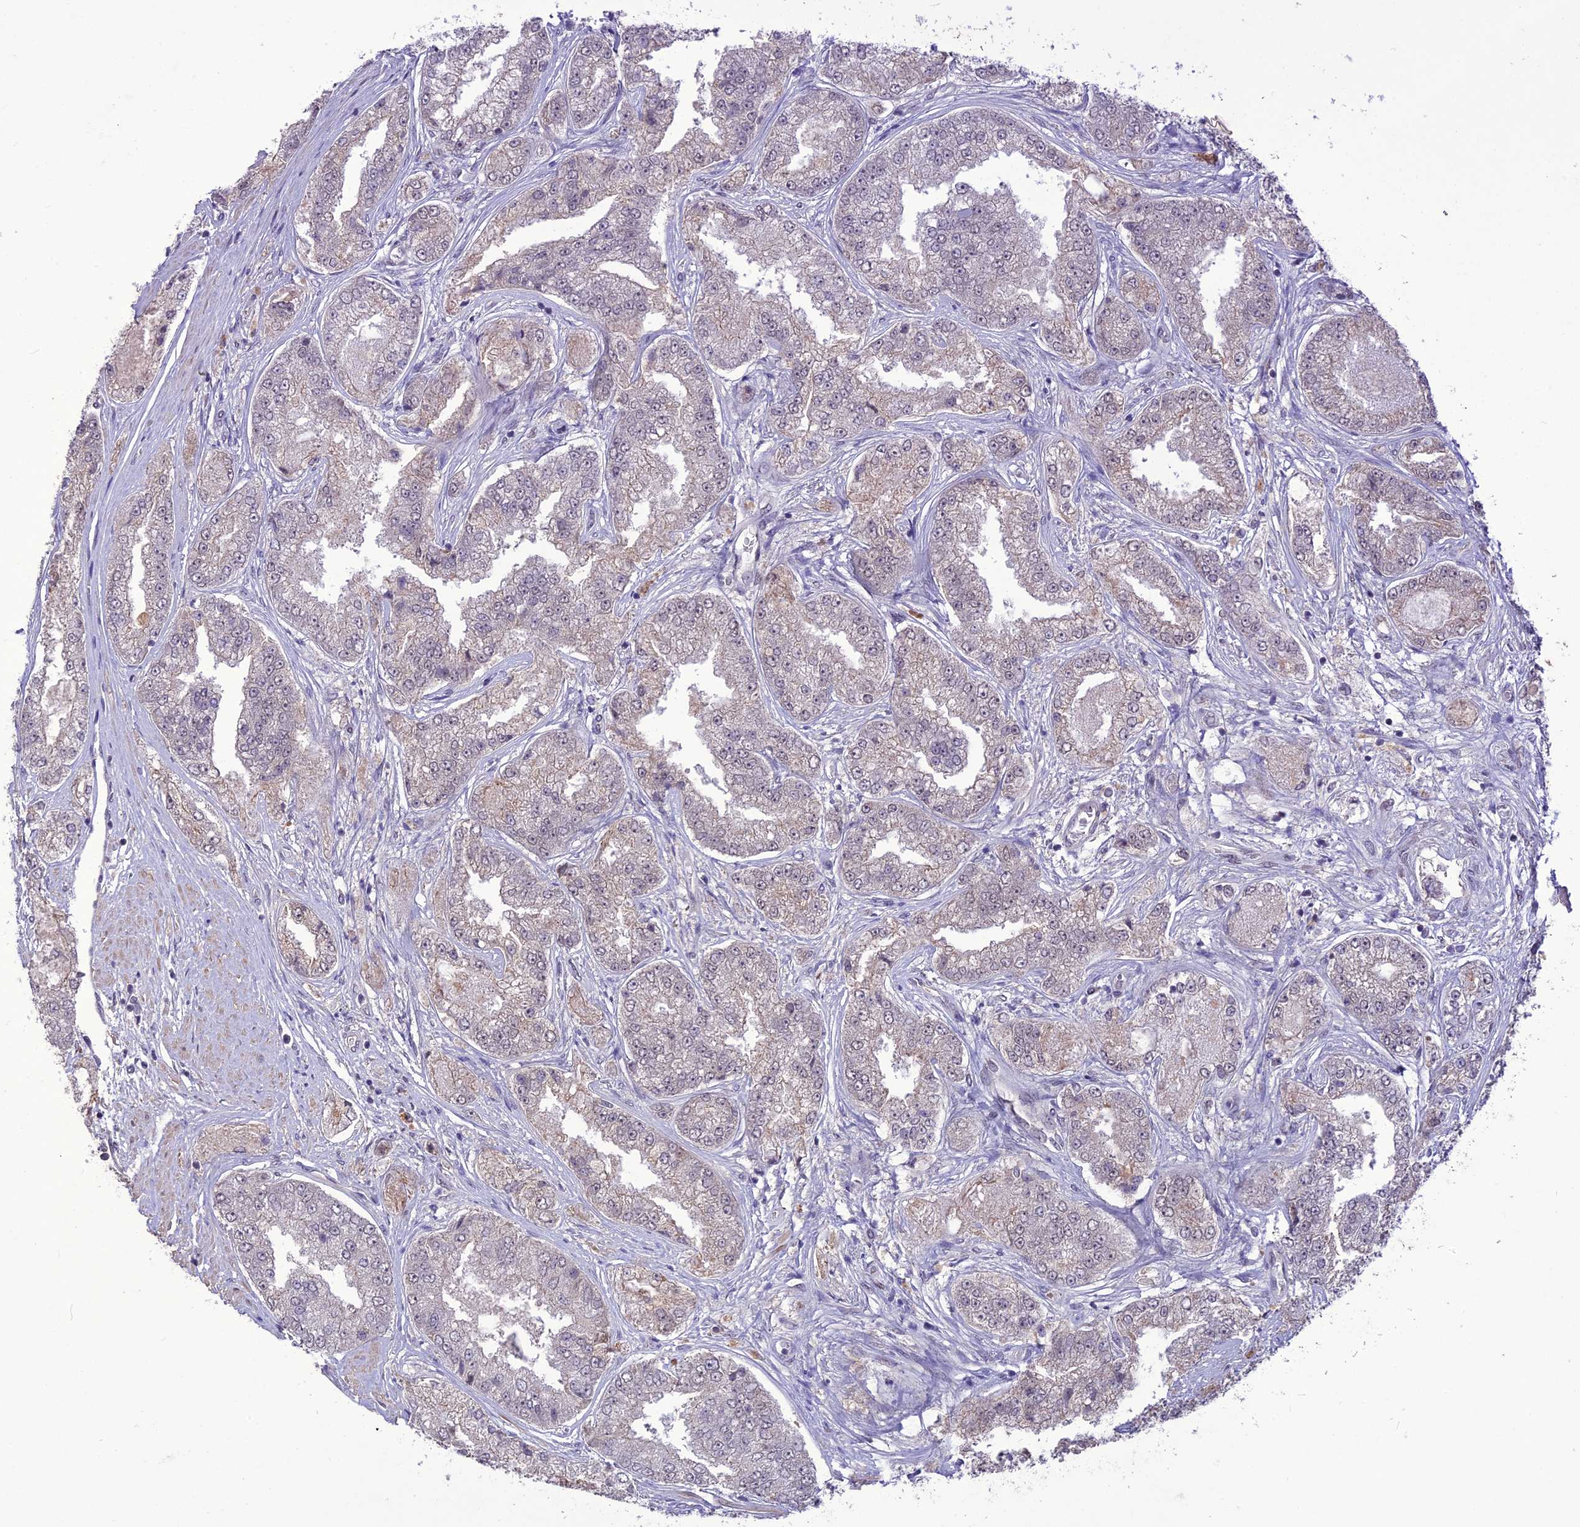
{"staining": {"intensity": "negative", "quantity": "none", "location": "none"}, "tissue": "prostate cancer", "cell_type": "Tumor cells", "image_type": "cancer", "snomed": [{"axis": "morphology", "description": "Adenocarcinoma, High grade"}, {"axis": "topography", "description": "Prostate"}], "caption": "Immunohistochemistry (IHC) micrograph of human prostate cancer (high-grade adenocarcinoma) stained for a protein (brown), which displays no expression in tumor cells.", "gene": "DIS3", "patient": {"sex": "male", "age": 71}}